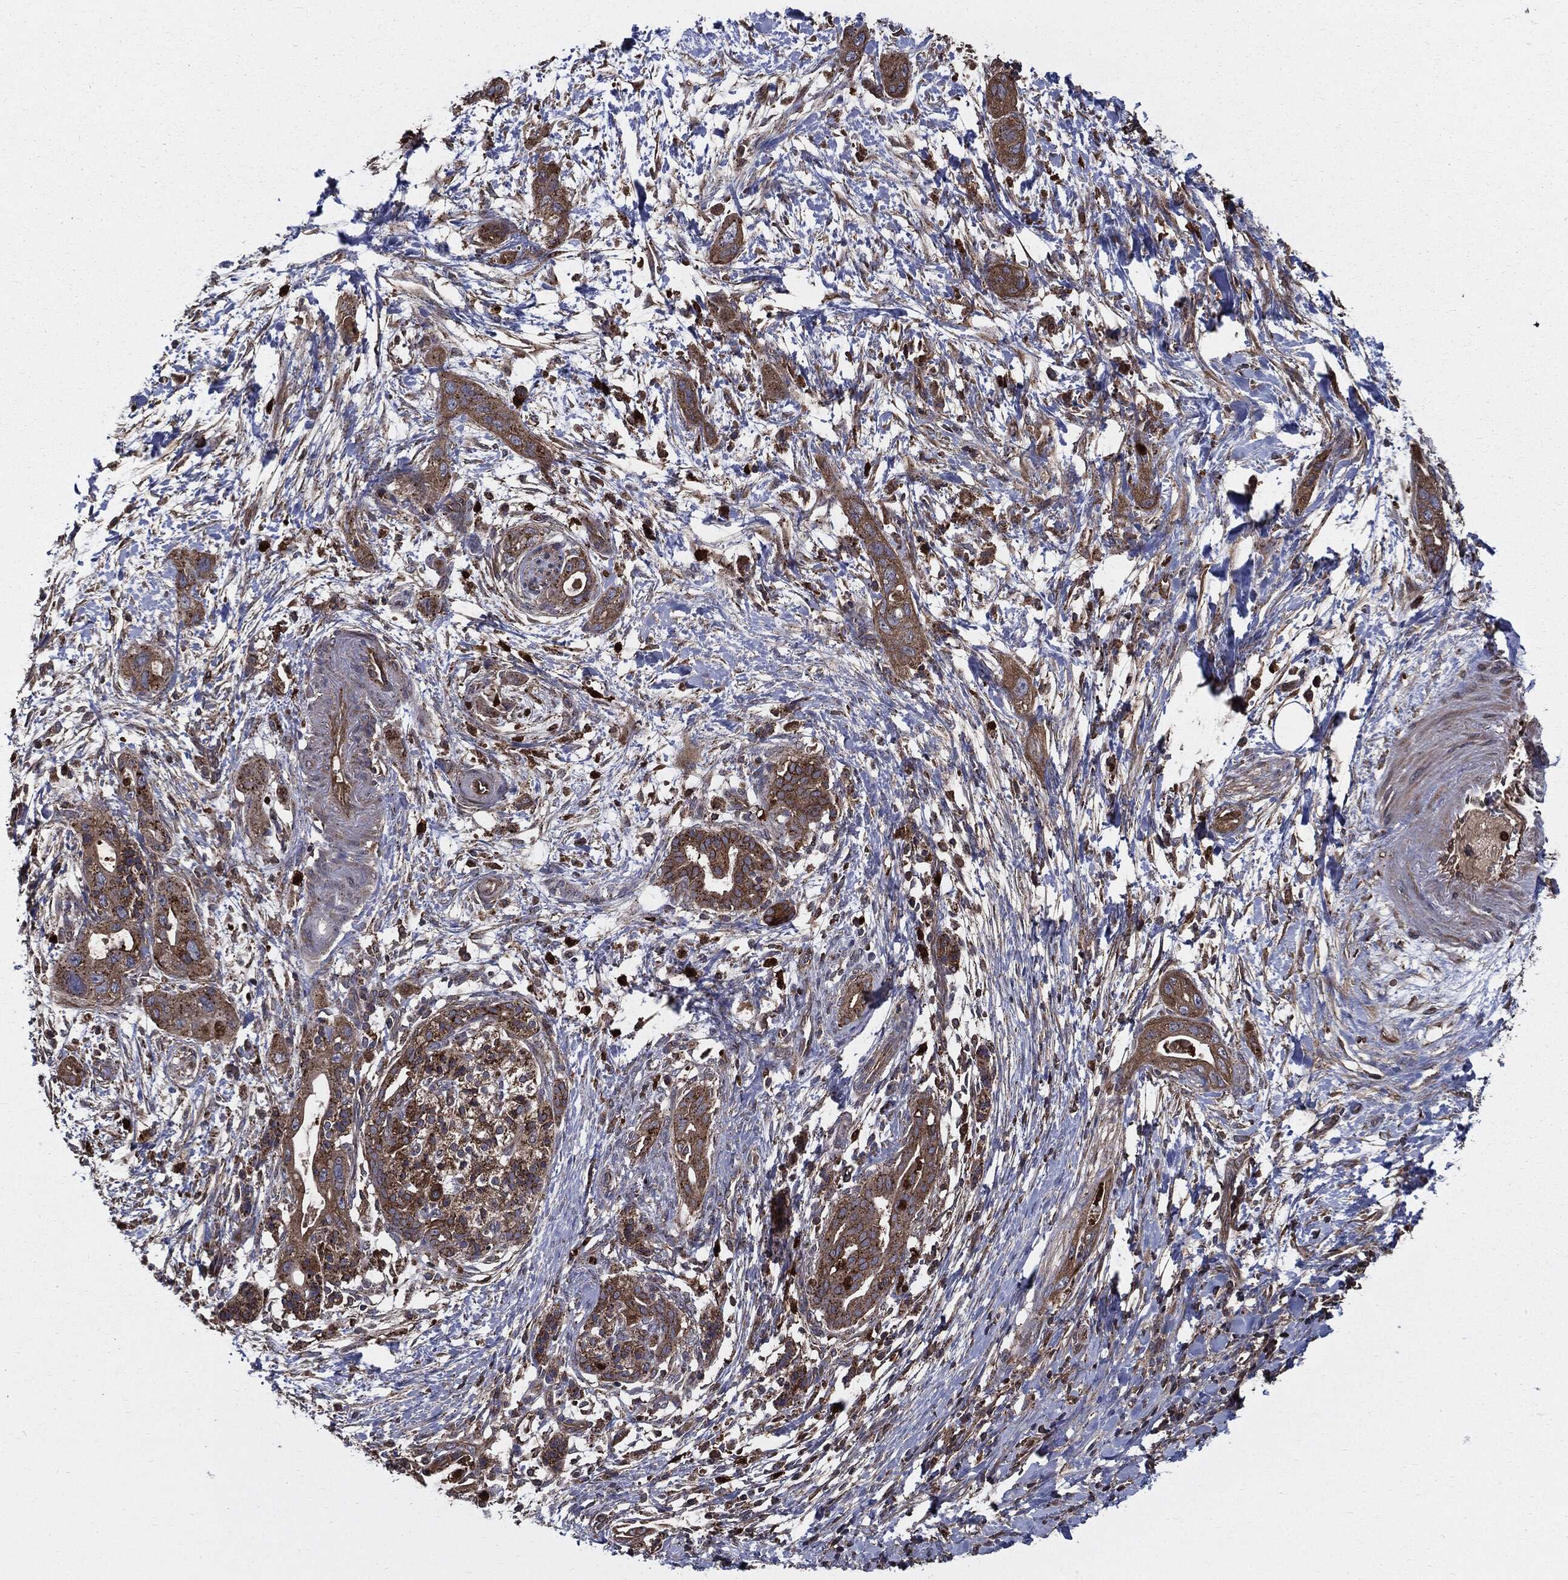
{"staining": {"intensity": "strong", "quantity": ">75%", "location": "cytoplasmic/membranous"}, "tissue": "pancreatic cancer", "cell_type": "Tumor cells", "image_type": "cancer", "snomed": [{"axis": "morphology", "description": "Adenocarcinoma, NOS"}, {"axis": "topography", "description": "Pancreas"}], "caption": "Immunohistochemistry photomicrograph of neoplastic tissue: pancreatic cancer stained using immunohistochemistry shows high levels of strong protein expression localized specifically in the cytoplasmic/membranous of tumor cells, appearing as a cytoplasmic/membranous brown color.", "gene": "PDCD6IP", "patient": {"sex": "male", "age": 44}}